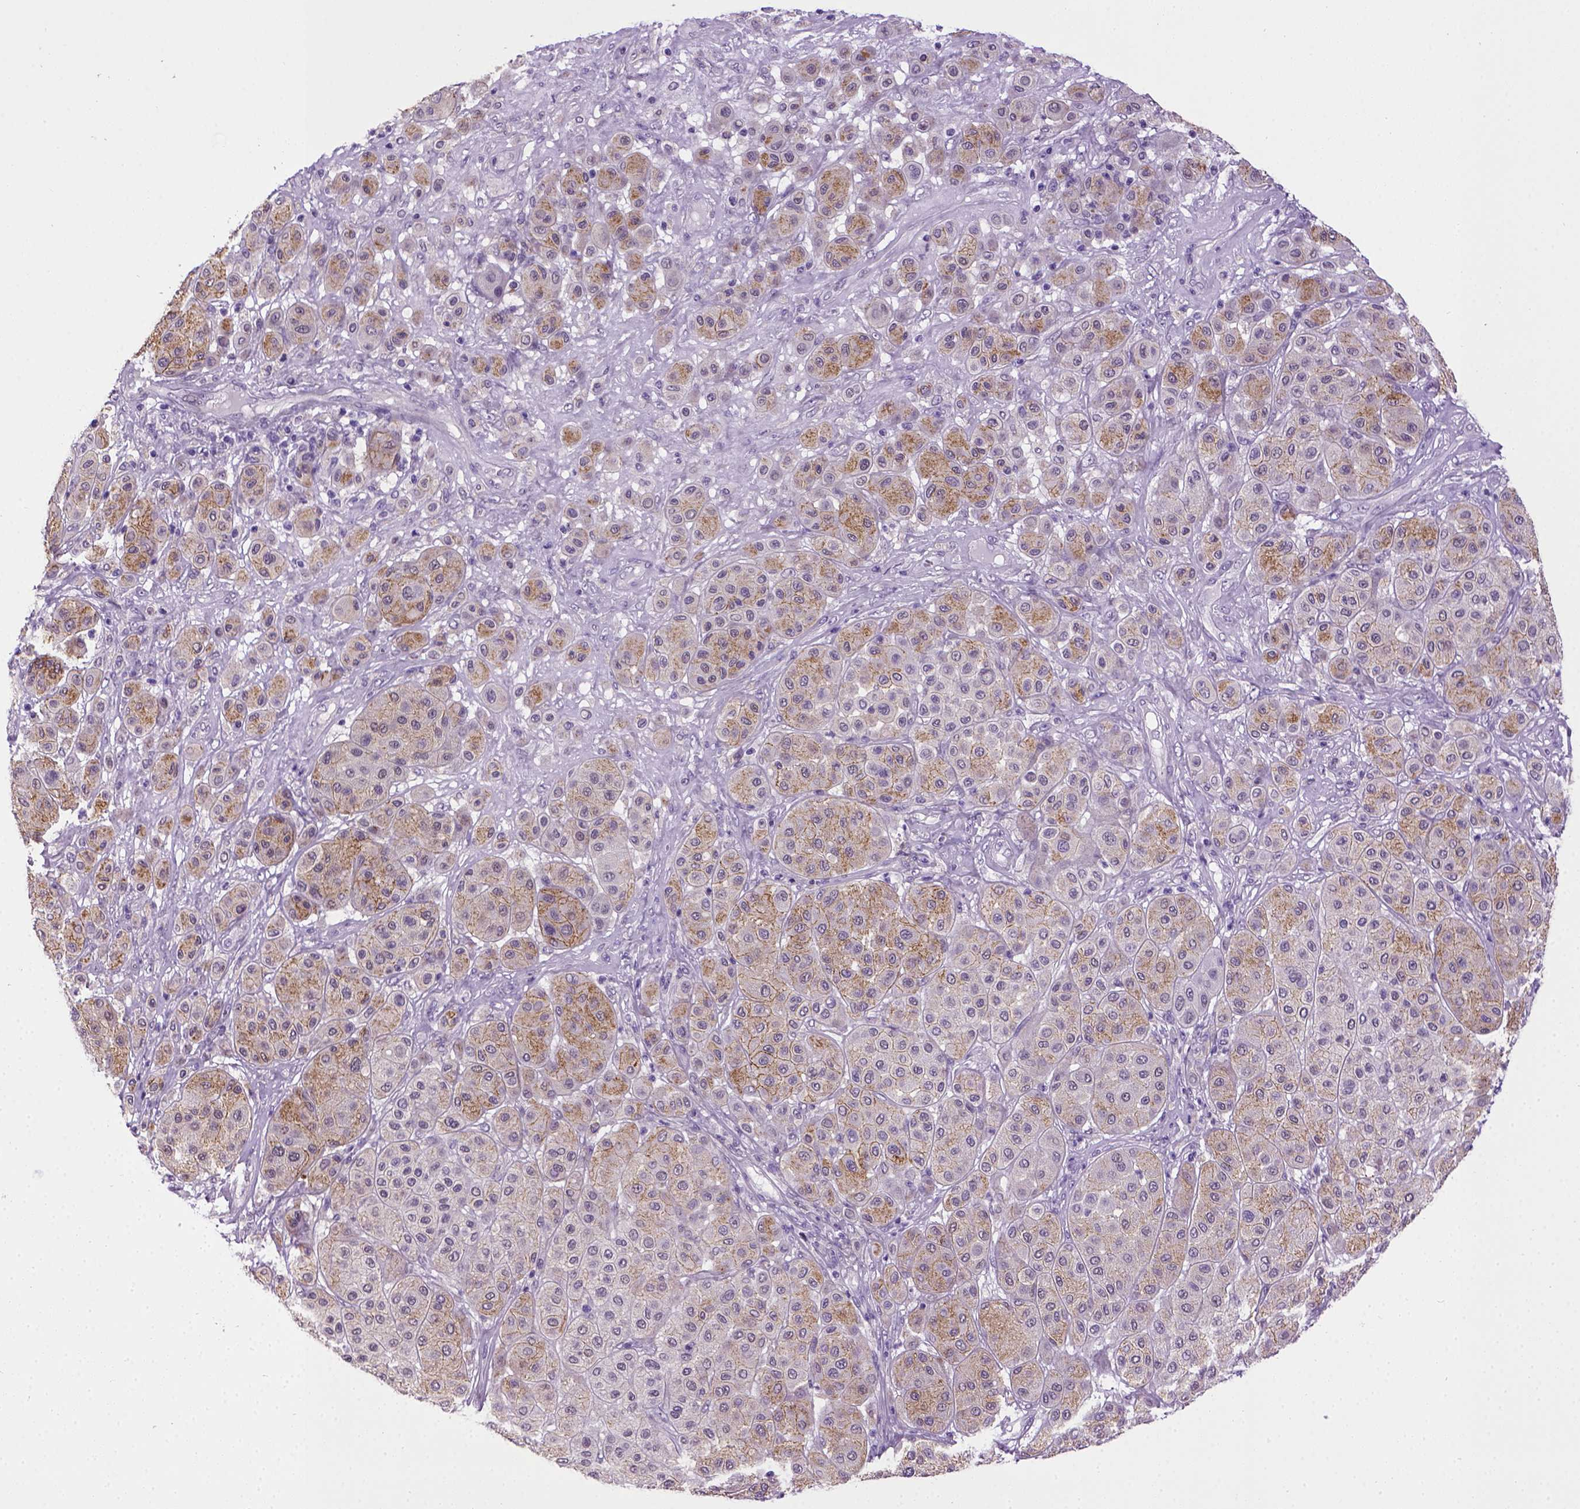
{"staining": {"intensity": "moderate", "quantity": "25%-75%", "location": "cytoplasmic/membranous"}, "tissue": "melanoma", "cell_type": "Tumor cells", "image_type": "cancer", "snomed": [{"axis": "morphology", "description": "Malignant melanoma, Metastatic site"}, {"axis": "topography", "description": "Smooth muscle"}], "caption": "Immunohistochemistry (IHC) (DAB (3,3'-diaminobenzidine)) staining of malignant melanoma (metastatic site) reveals moderate cytoplasmic/membranous protein expression in about 25%-75% of tumor cells.", "gene": "CDH1", "patient": {"sex": "male", "age": 41}}